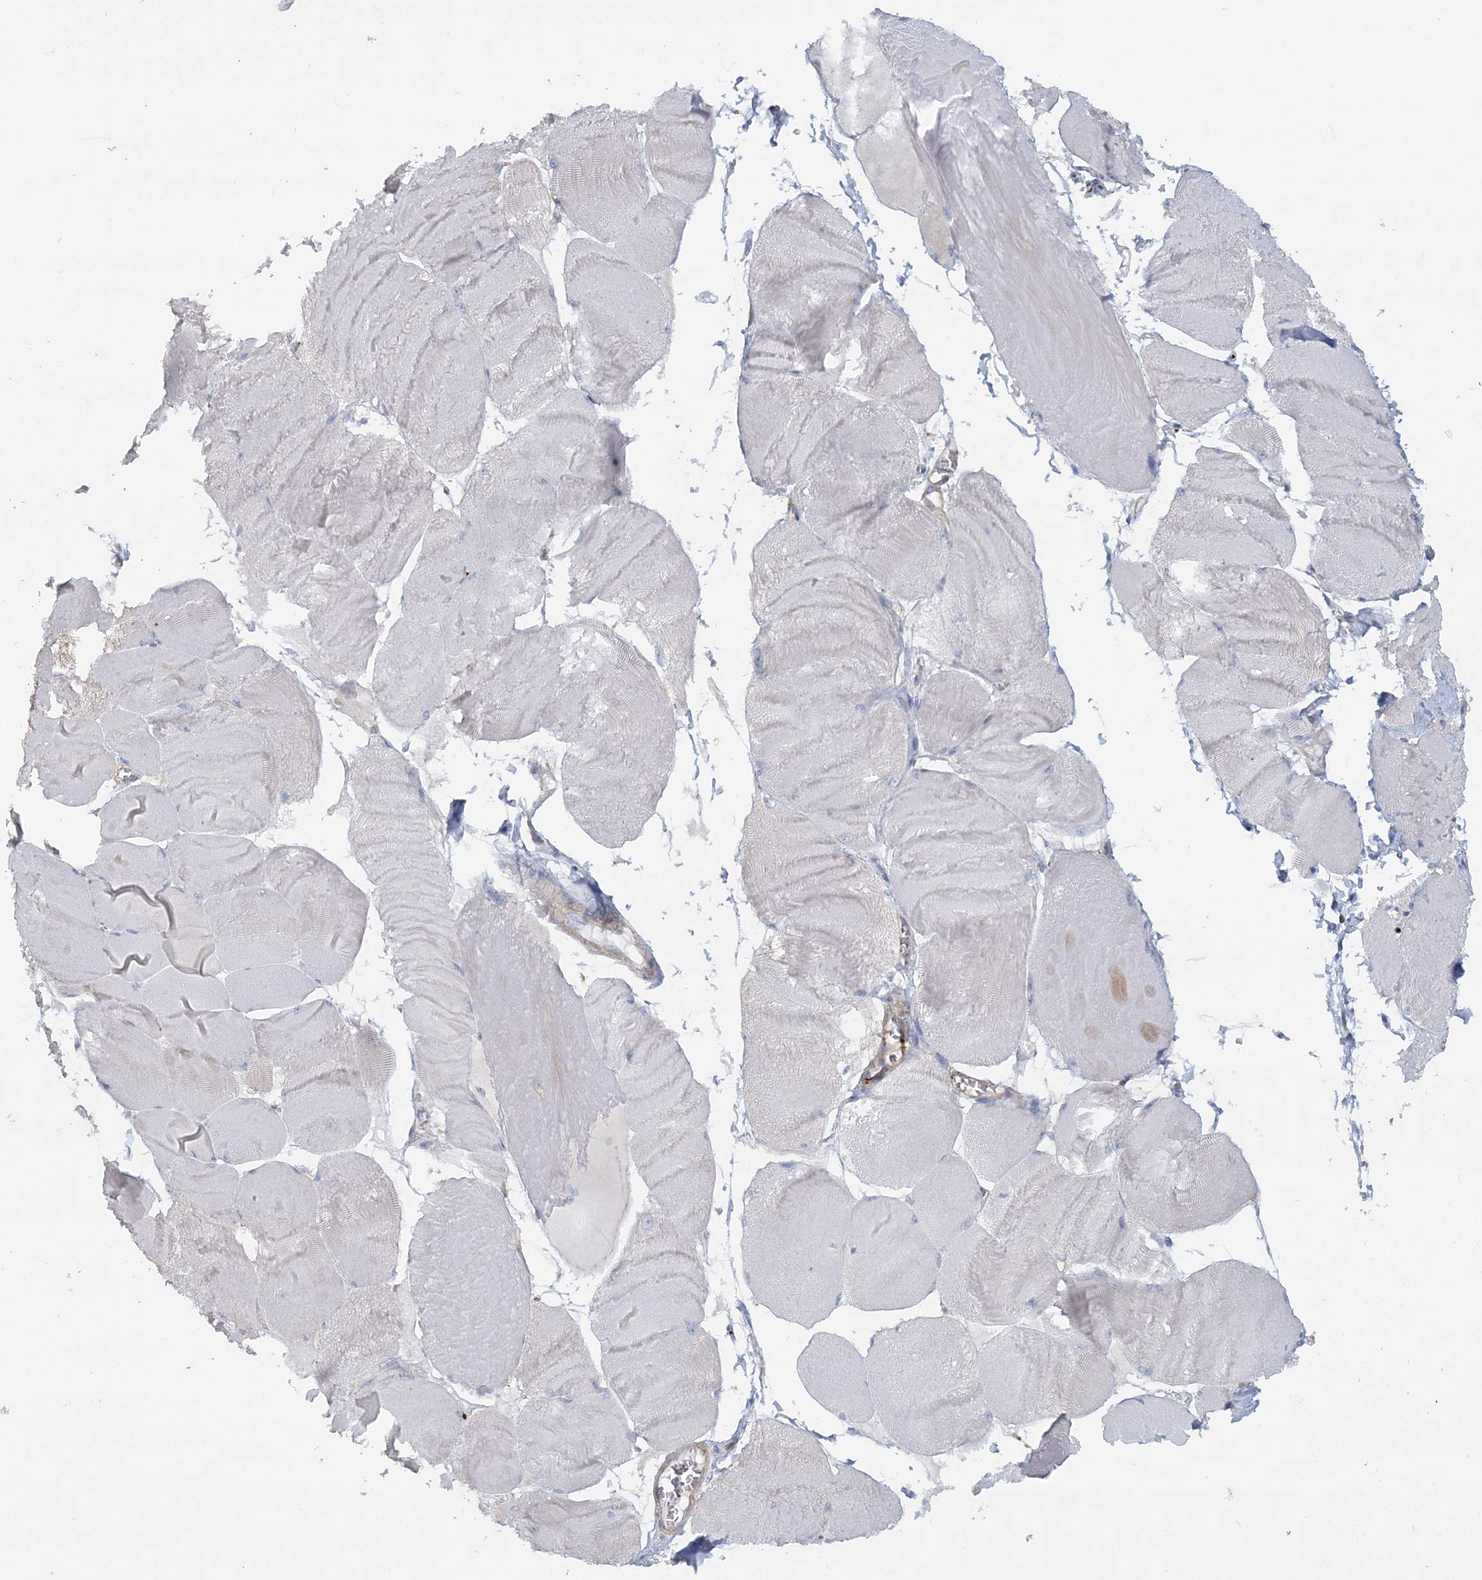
{"staining": {"intensity": "negative", "quantity": "none", "location": "none"}, "tissue": "skeletal muscle", "cell_type": "Myocytes", "image_type": "normal", "snomed": [{"axis": "morphology", "description": "Normal tissue, NOS"}, {"axis": "morphology", "description": "Basal cell carcinoma"}, {"axis": "topography", "description": "Skeletal muscle"}], "caption": "IHC of benign skeletal muscle shows no expression in myocytes.", "gene": "CUEDC2", "patient": {"sex": "female", "age": 64}}